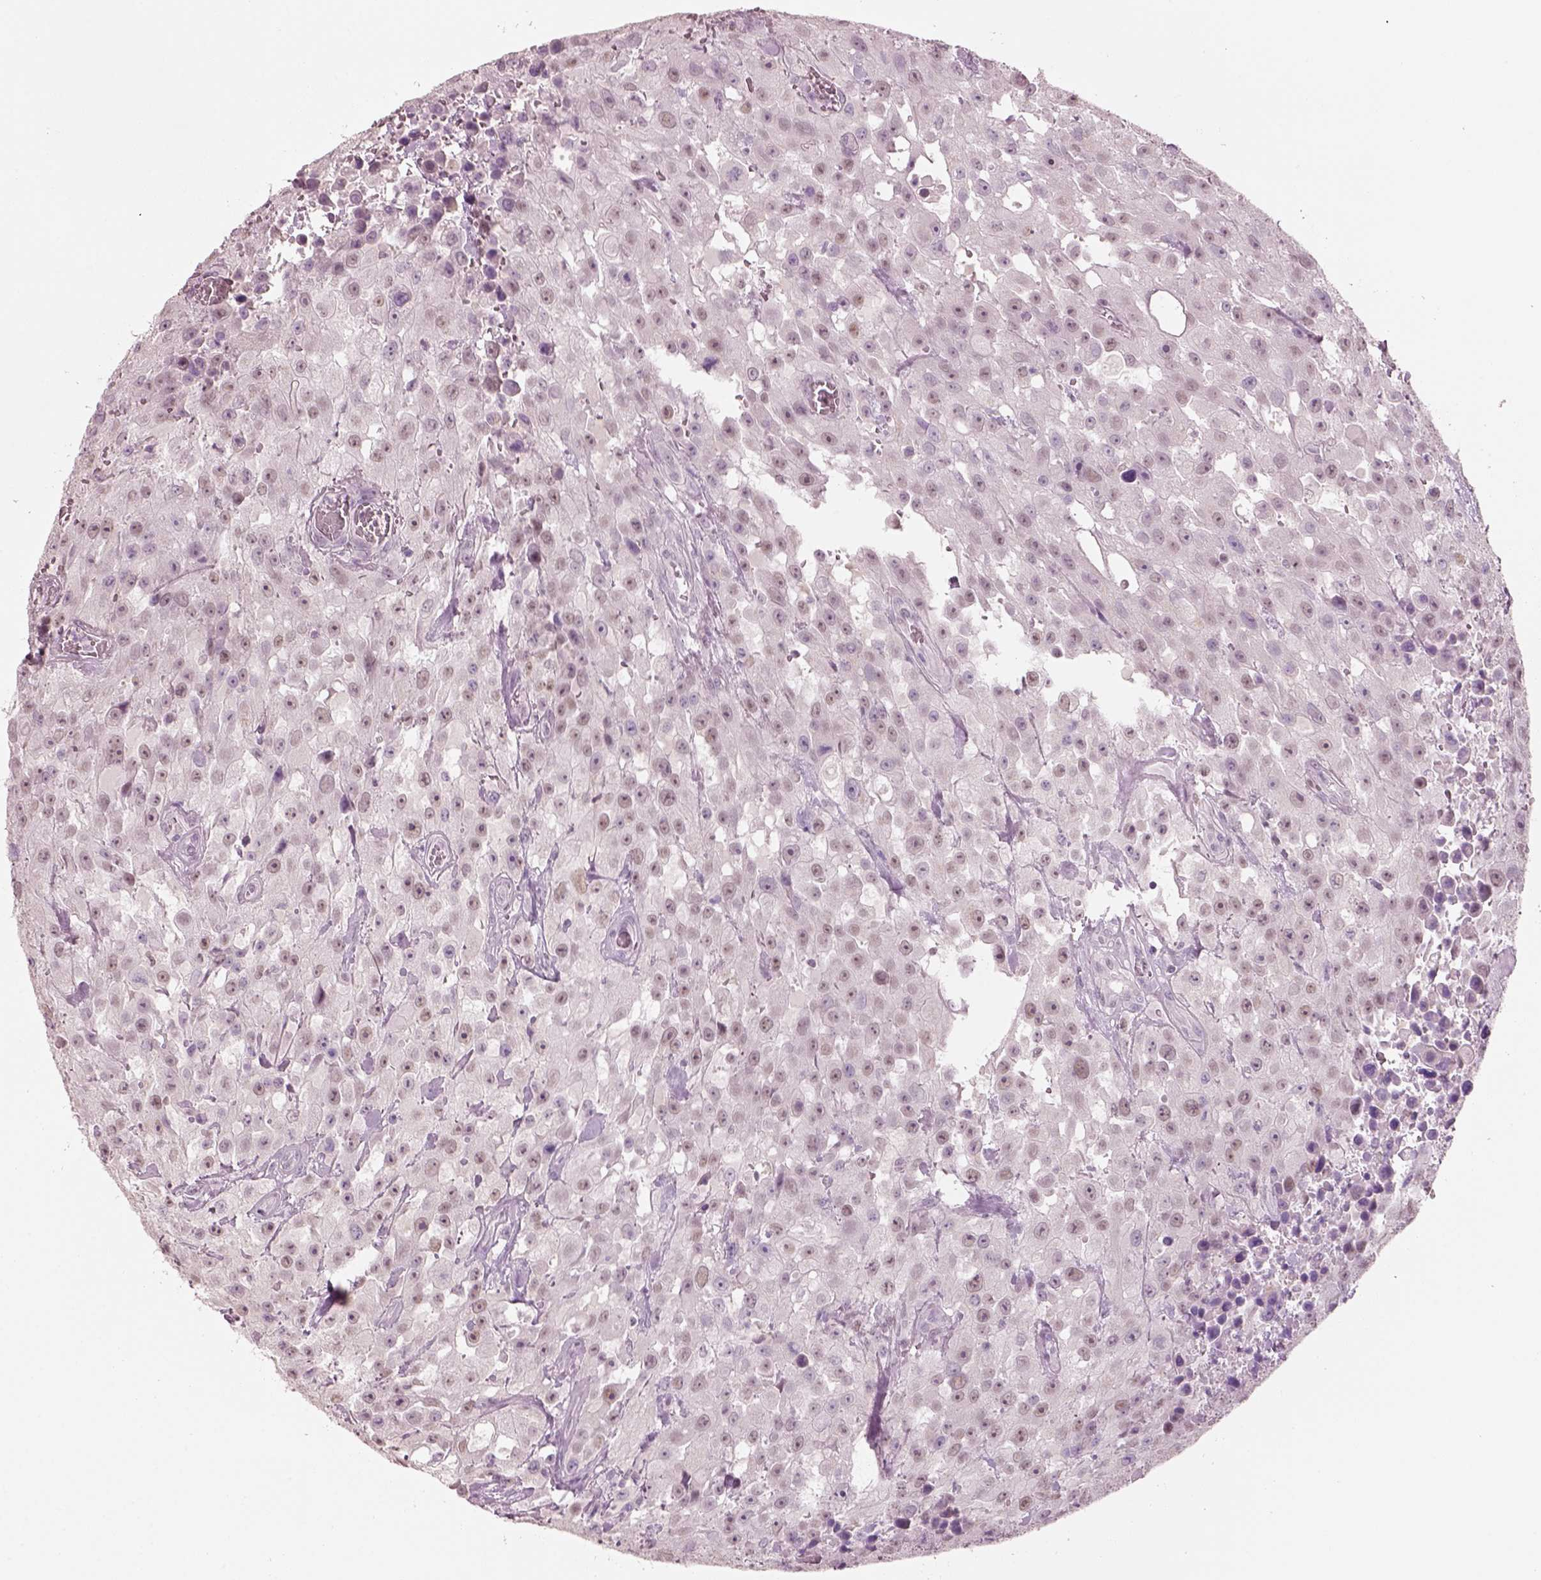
{"staining": {"intensity": "weak", "quantity": ">75%", "location": "nuclear"}, "tissue": "urothelial cancer", "cell_type": "Tumor cells", "image_type": "cancer", "snomed": [{"axis": "morphology", "description": "Urothelial carcinoma, High grade"}, {"axis": "topography", "description": "Urinary bladder"}], "caption": "Immunohistochemistry image of neoplastic tissue: human urothelial cancer stained using immunohistochemistry (IHC) reveals low levels of weak protein expression localized specifically in the nuclear of tumor cells, appearing as a nuclear brown color.", "gene": "ELSPBP1", "patient": {"sex": "male", "age": 79}}